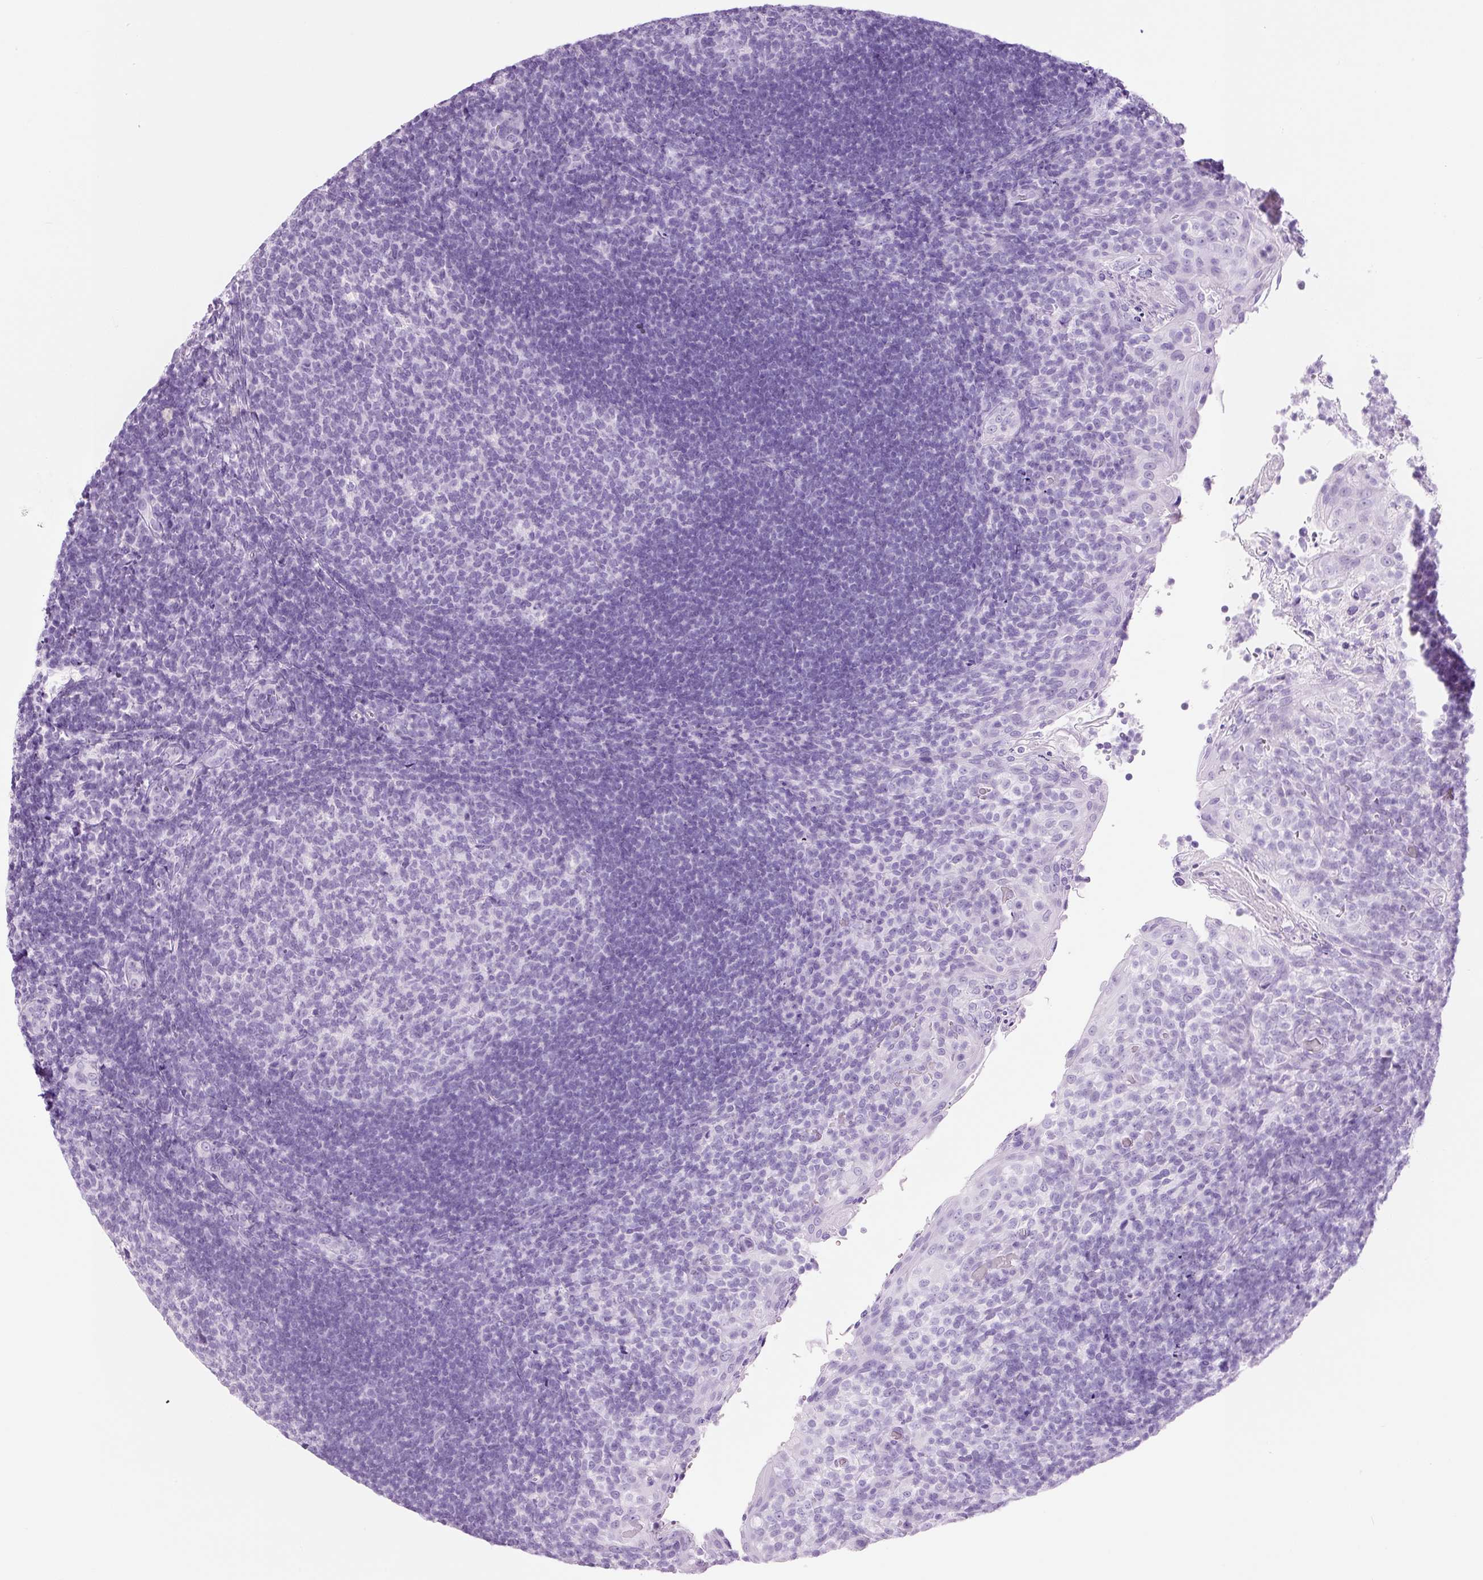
{"staining": {"intensity": "negative", "quantity": "none", "location": "none"}, "tissue": "tonsil", "cell_type": "Germinal center cells", "image_type": "normal", "snomed": [{"axis": "morphology", "description": "Normal tissue, NOS"}, {"axis": "topography", "description": "Tonsil"}], "caption": "A high-resolution image shows immunohistochemistry (IHC) staining of unremarkable tonsil, which exhibits no significant expression in germinal center cells.", "gene": "ADSS1", "patient": {"sex": "female", "age": 10}}